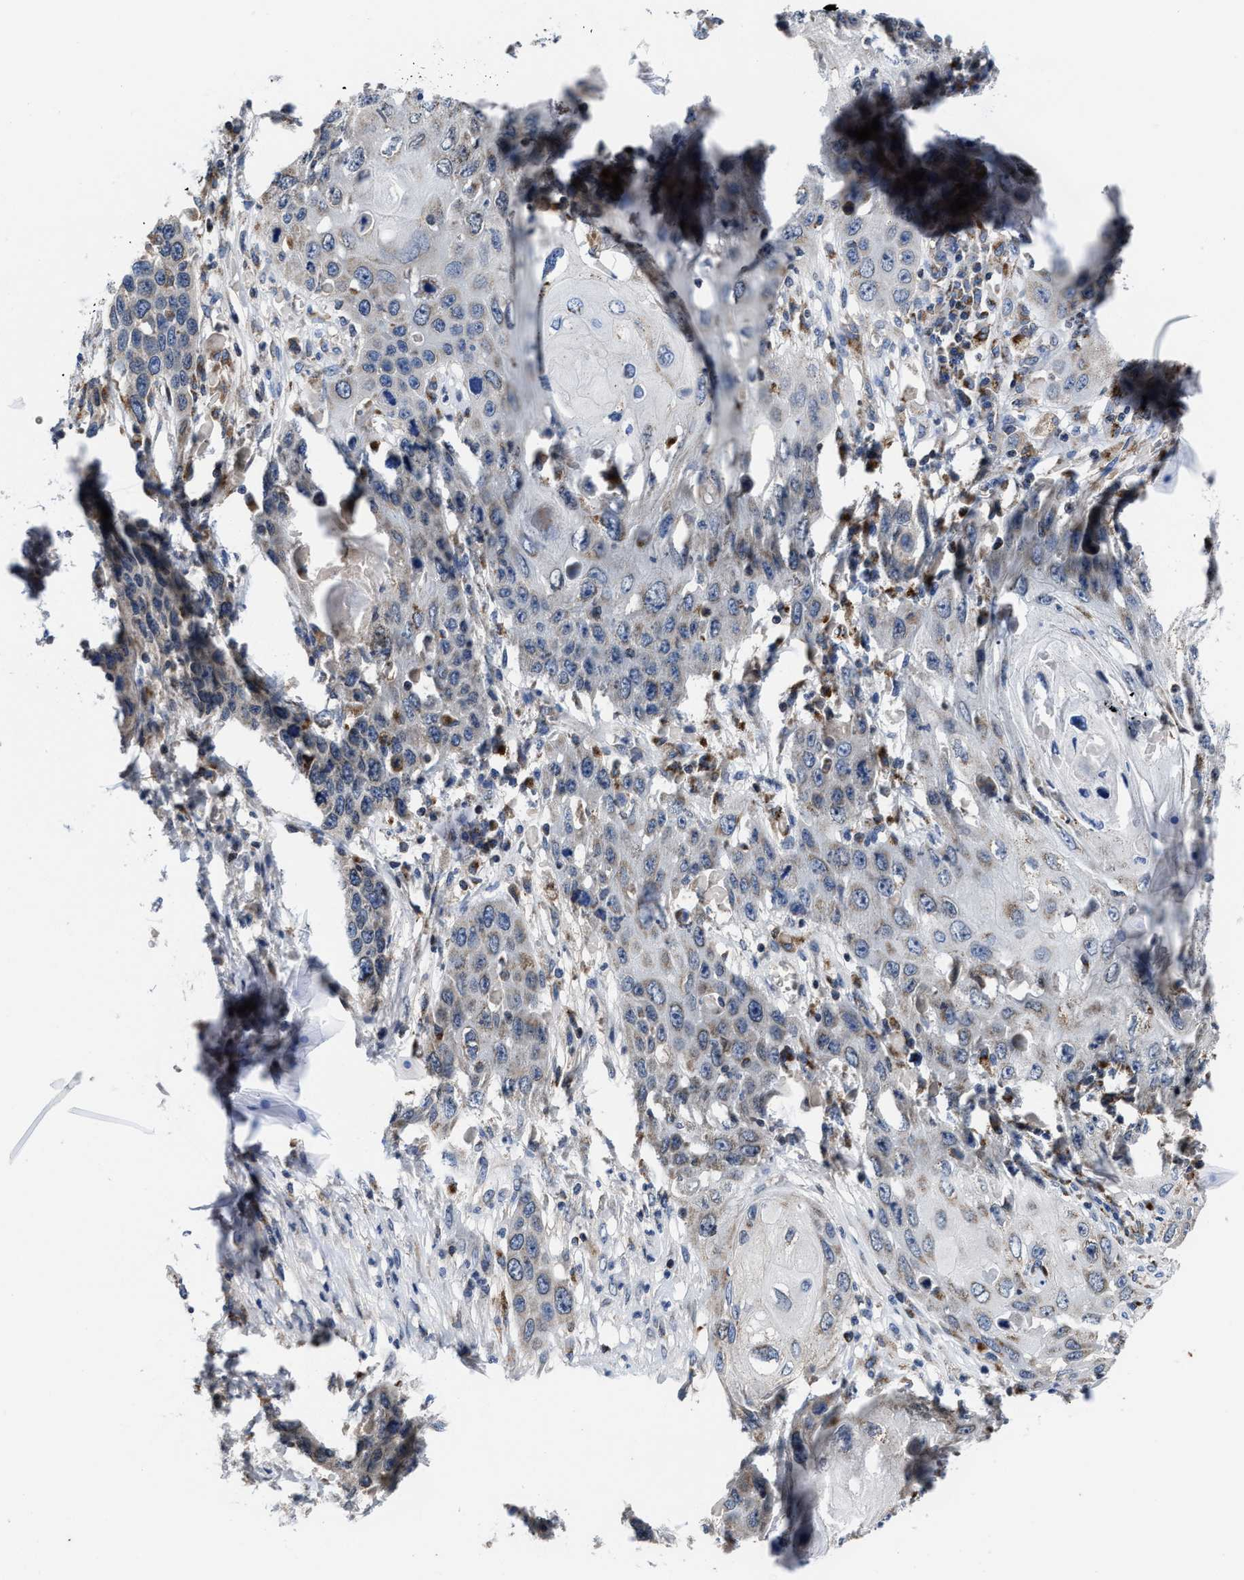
{"staining": {"intensity": "negative", "quantity": "none", "location": "none"}, "tissue": "skin cancer", "cell_type": "Tumor cells", "image_type": "cancer", "snomed": [{"axis": "morphology", "description": "Squamous cell carcinoma, NOS"}, {"axis": "topography", "description": "Skin"}], "caption": "Skin cancer (squamous cell carcinoma) was stained to show a protein in brown. There is no significant expression in tumor cells.", "gene": "CACNA1D", "patient": {"sex": "male", "age": 55}}